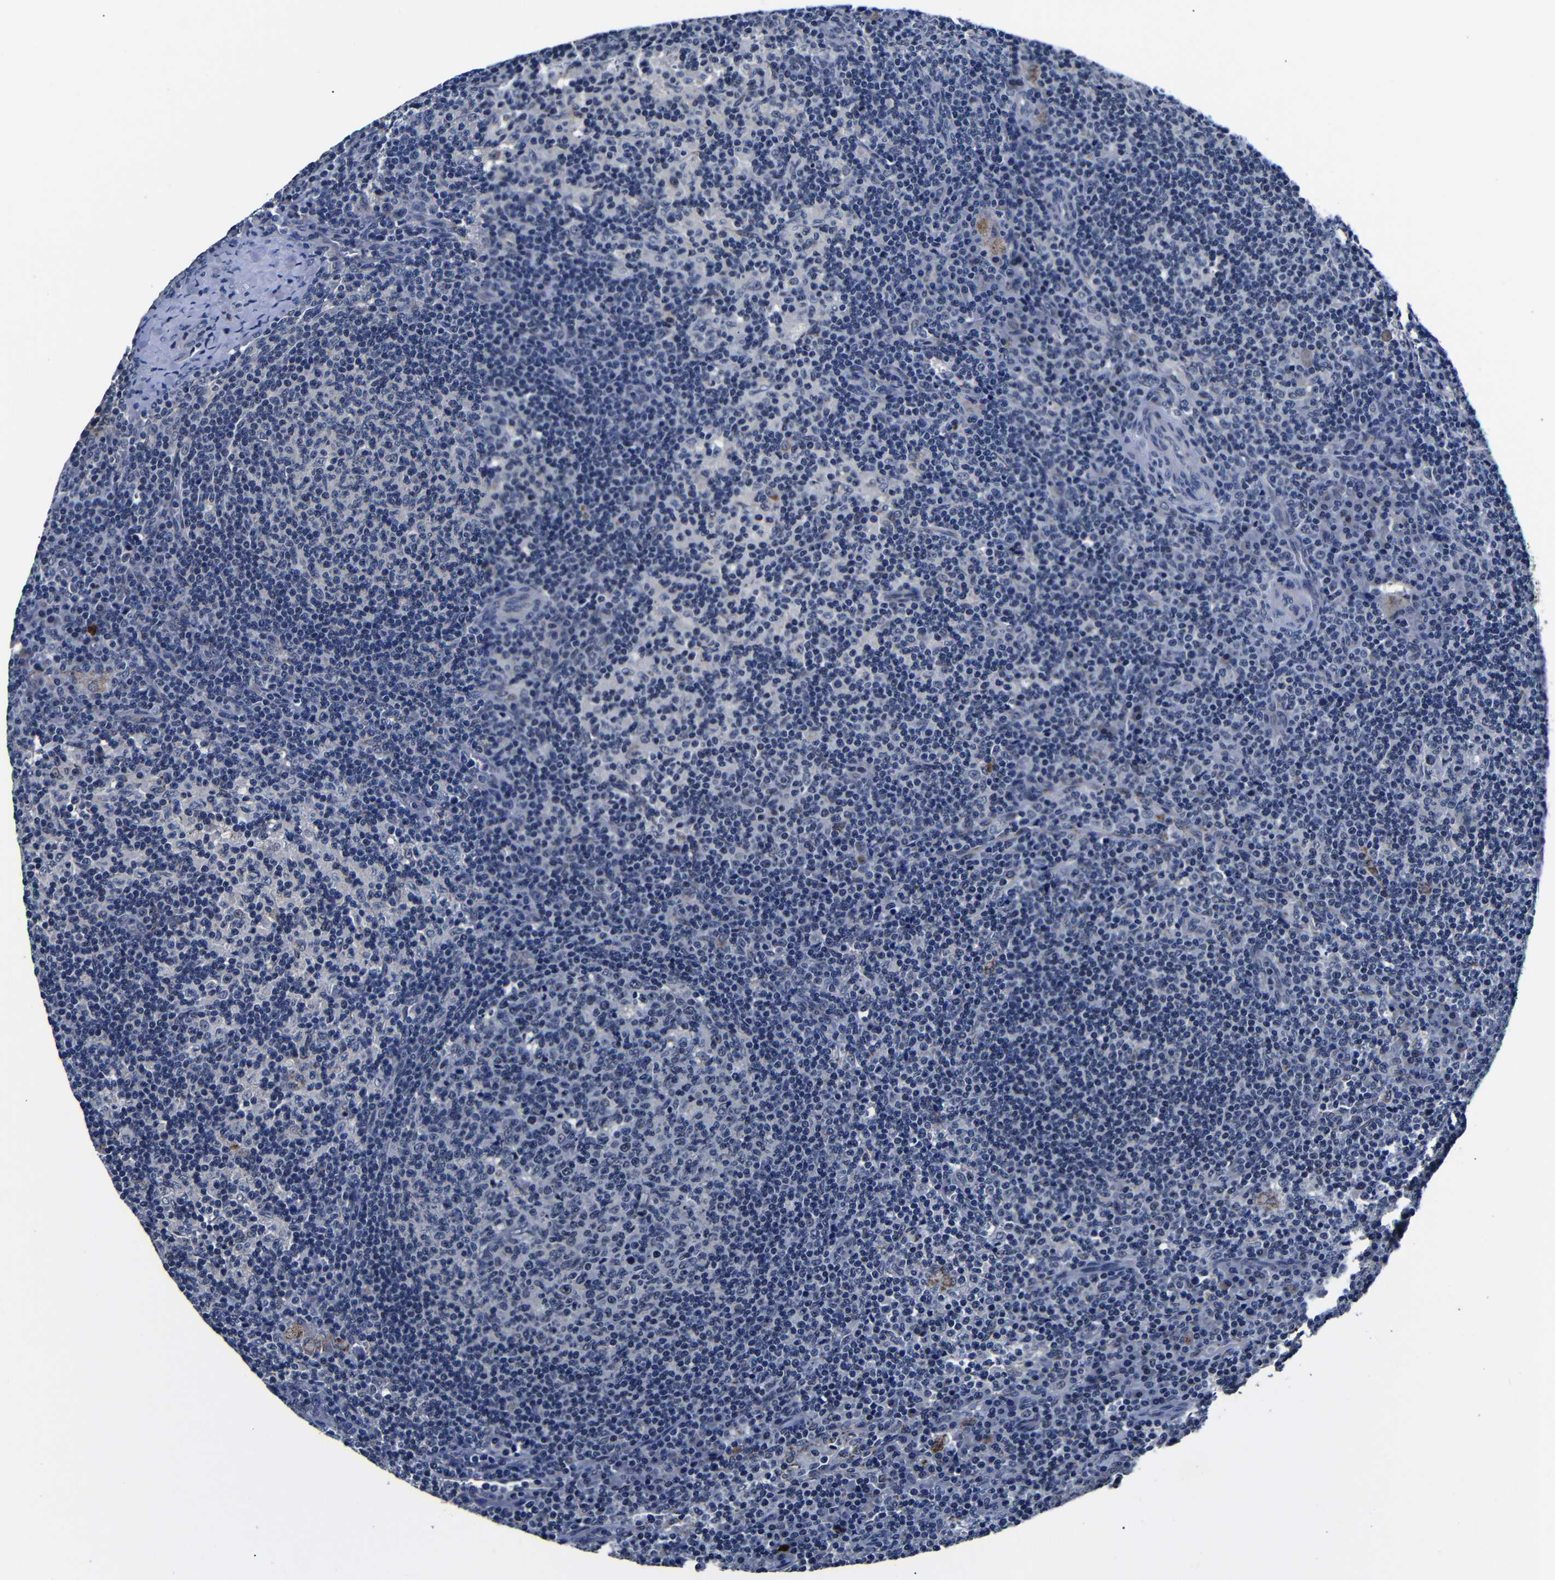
{"staining": {"intensity": "negative", "quantity": "none", "location": "none"}, "tissue": "lymph node", "cell_type": "Germinal center cells", "image_type": "normal", "snomed": [{"axis": "morphology", "description": "Normal tissue, NOS"}, {"axis": "morphology", "description": "Inflammation, NOS"}, {"axis": "topography", "description": "Lymph node"}], "caption": "Benign lymph node was stained to show a protein in brown. There is no significant positivity in germinal center cells.", "gene": "DEPP1", "patient": {"sex": "male", "age": 55}}